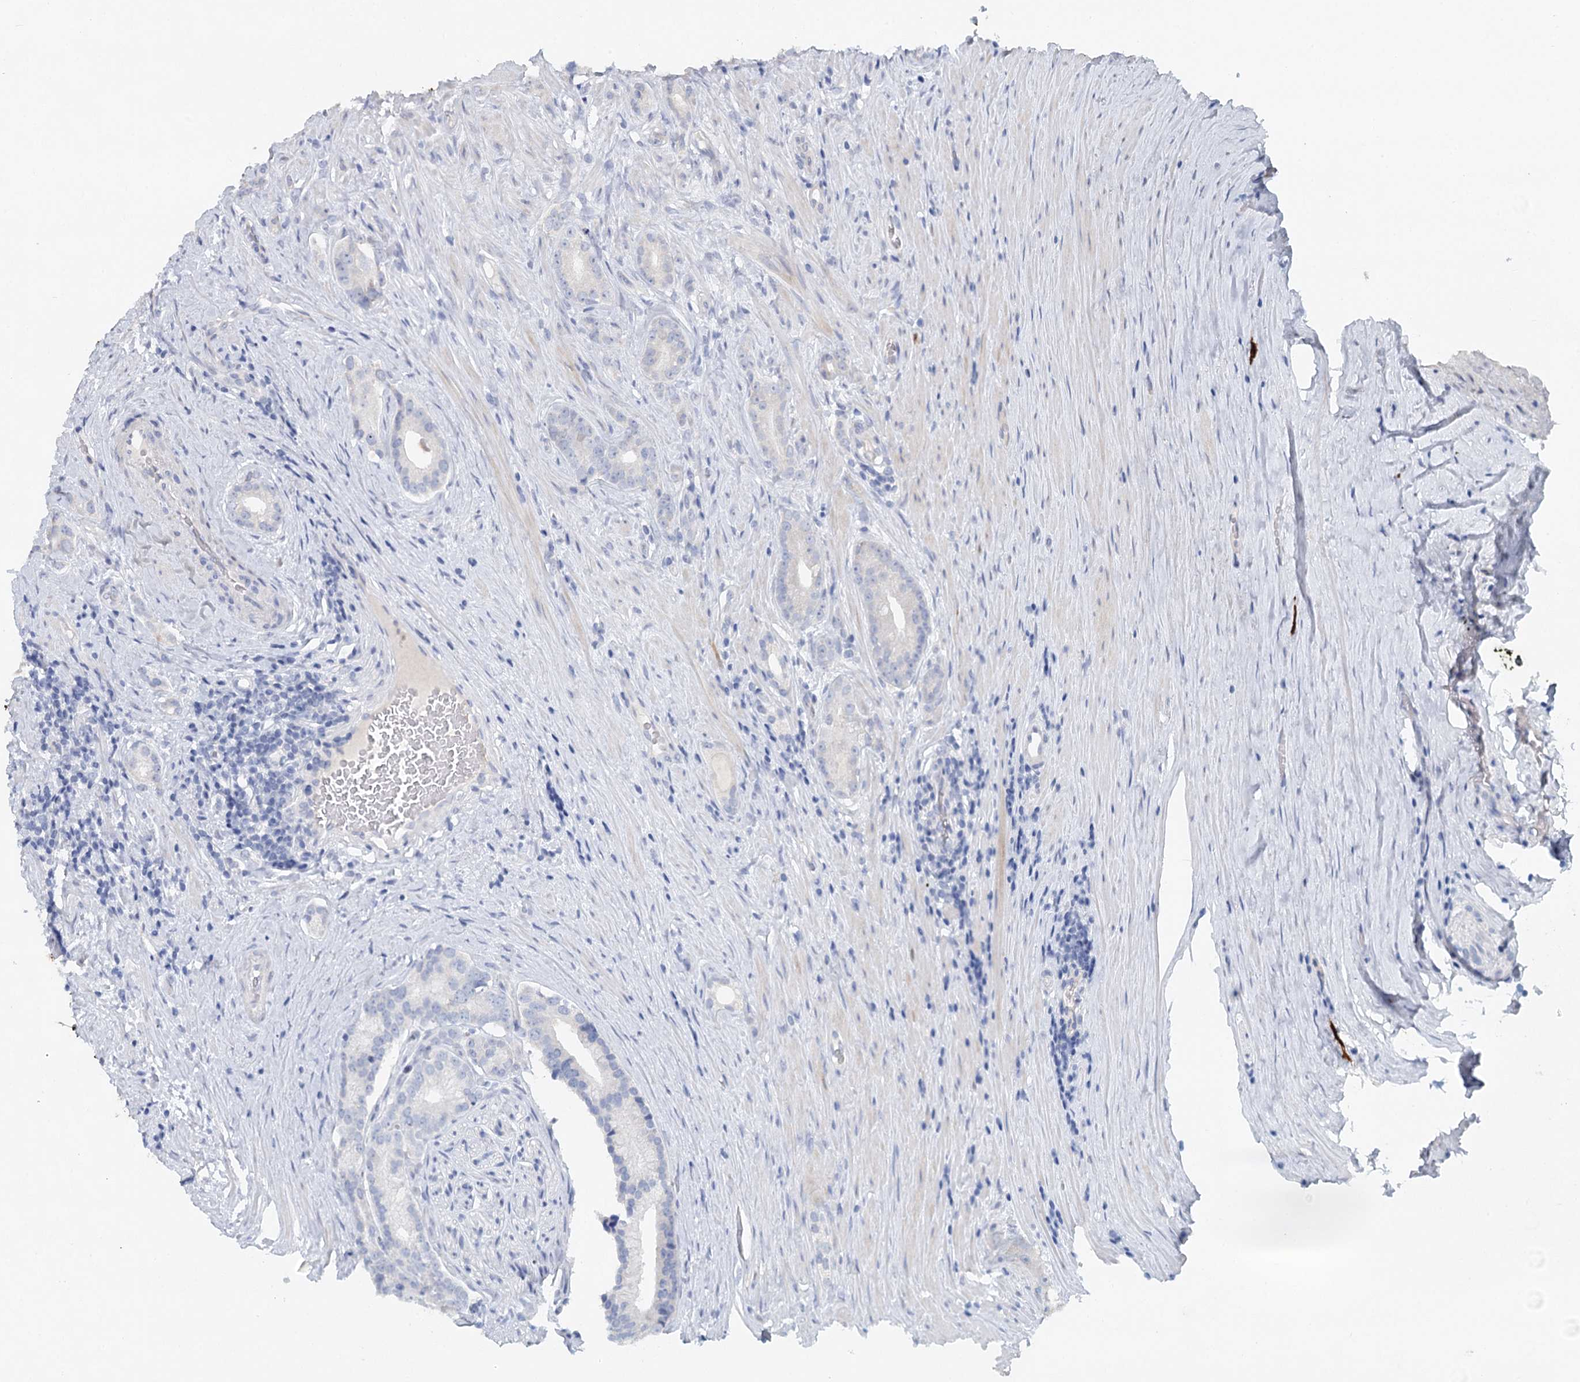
{"staining": {"intensity": "negative", "quantity": "none", "location": "none"}, "tissue": "prostate cancer", "cell_type": "Tumor cells", "image_type": "cancer", "snomed": [{"axis": "morphology", "description": "Adenocarcinoma, Low grade"}, {"axis": "topography", "description": "Prostate"}], "caption": "This is an immunohistochemistry (IHC) histopathology image of prostate cancer. There is no positivity in tumor cells.", "gene": "MYL6B", "patient": {"sex": "male", "age": 71}}